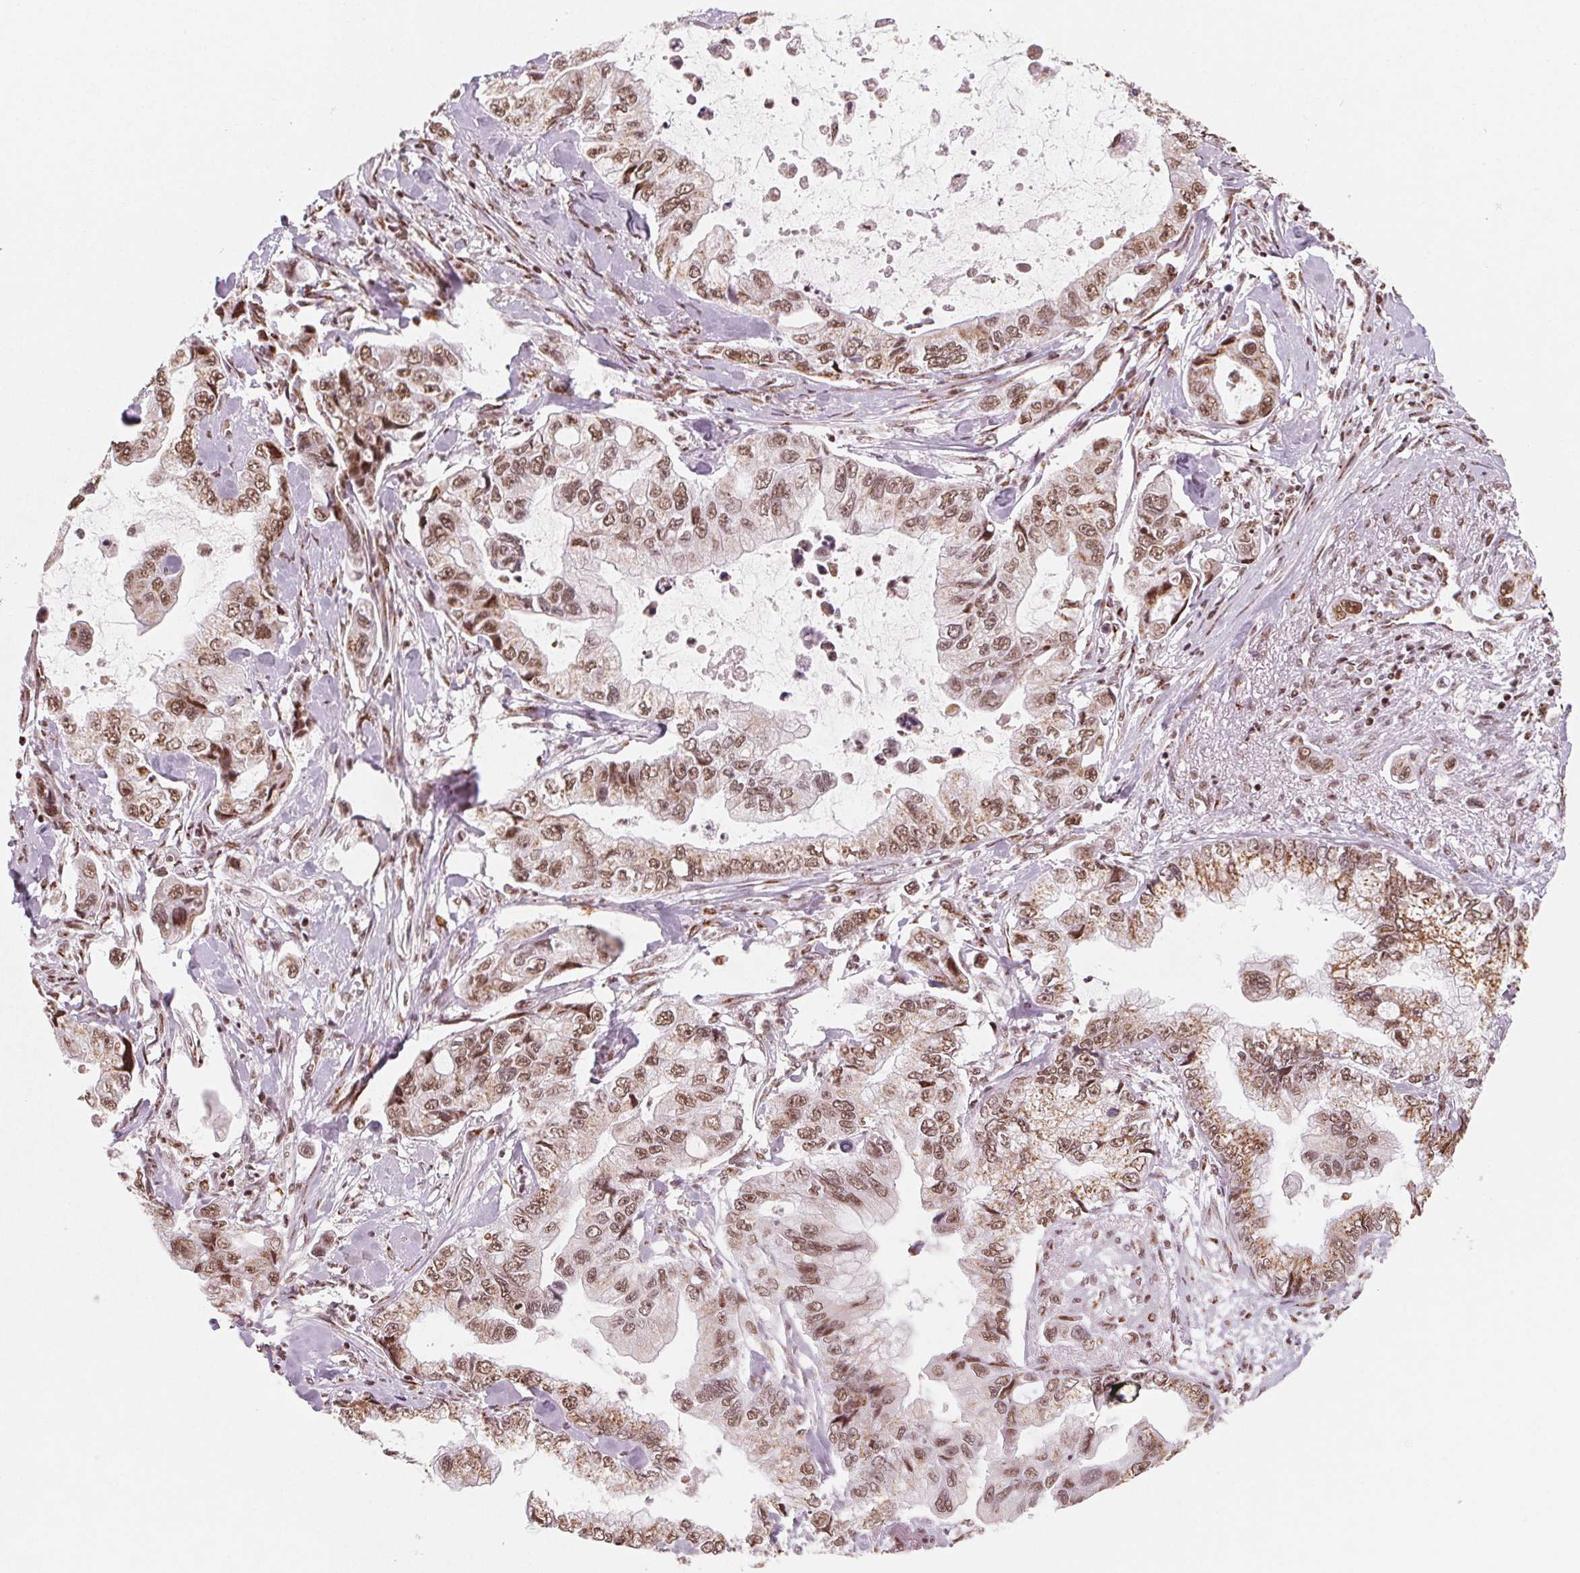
{"staining": {"intensity": "moderate", "quantity": ">75%", "location": "nuclear"}, "tissue": "stomach cancer", "cell_type": "Tumor cells", "image_type": "cancer", "snomed": [{"axis": "morphology", "description": "Adenocarcinoma, NOS"}, {"axis": "topography", "description": "Pancreas"}, {"axis": "topography", "description": "Stomach, upper"}, {"axis": "topography", "description": "Stomach"}], "caption": "A high-resolution photomicrograph shows immunohistochemistry staining of adenocarcinoma (stomach), which reveals moderate nuclear positivity in approximately >75% of tumor cells. (Stains: DAB in brown, nuclei in blue, Microscopy: brightfield microscopy at high magnification).", "gene": "TOPORS", "patient": {"sex": "male", "age": 77}}